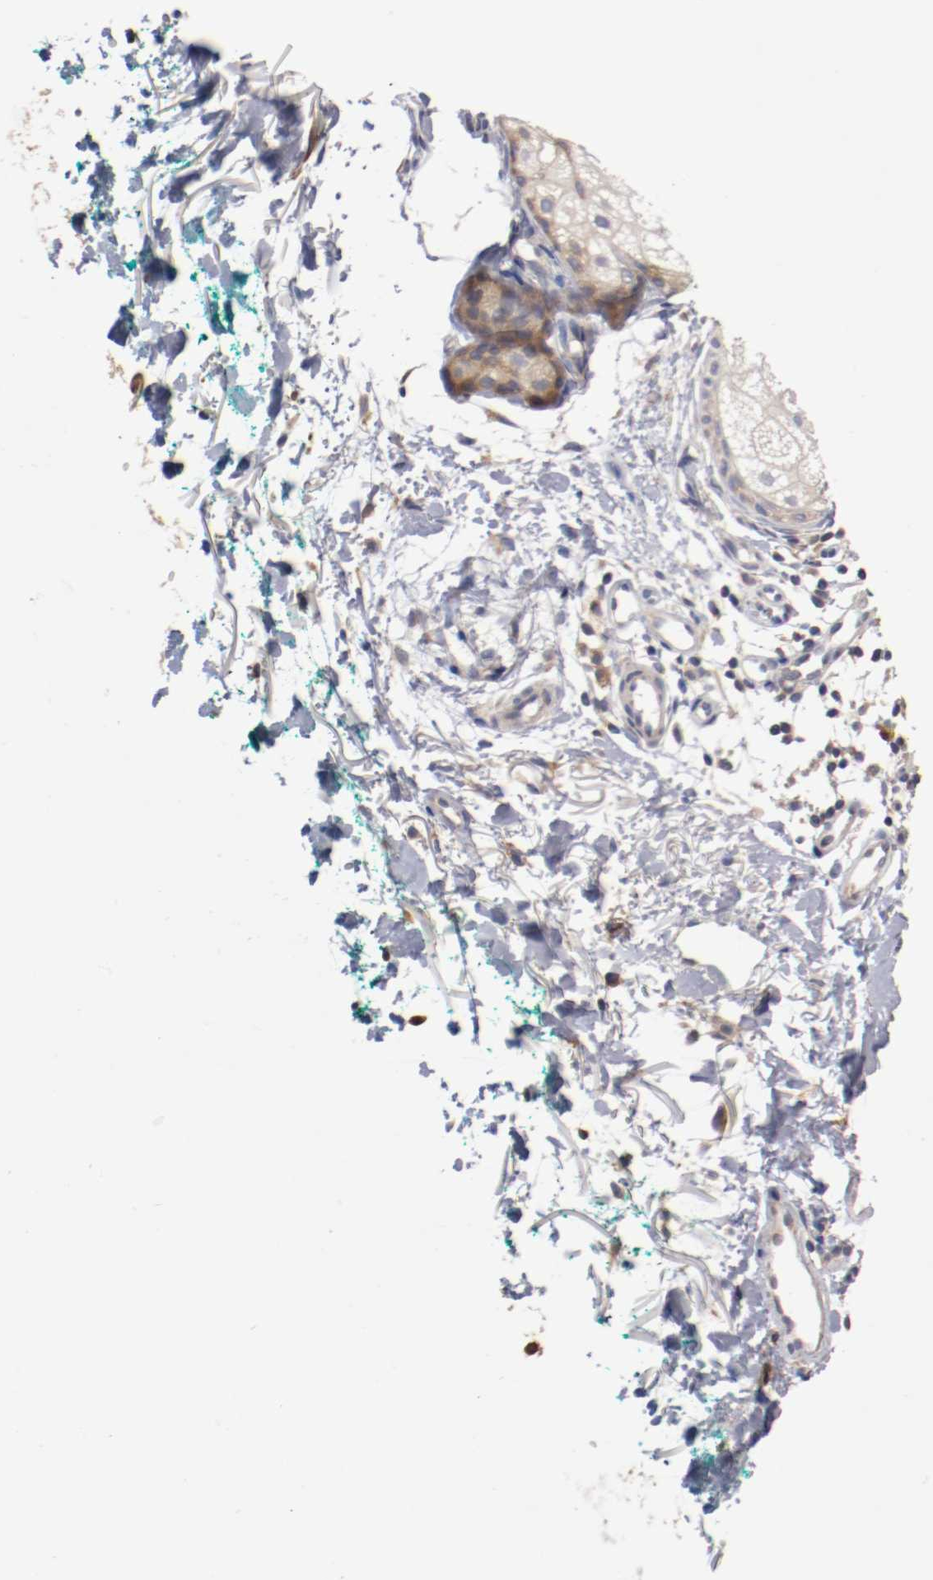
{"staining": {"intensity": "negative", "quantity": "none", "location": "none"}, "tissue": "skin", "cell_type": "Fibroblasts", "image_type": "normal", "snomed": [{"axis": "morphology", "description": "Normal tissue, NOS"}, {"axis": "topography", "description": "Skin"}], "caption": "Skin was stained to show a protein in brown. There is no significant positivity in fibroblasts. (DAB IHC with hematoxylin counter stain).", "gene": "TNFSF12", "patient": {"sex": "male", "age": 71}}